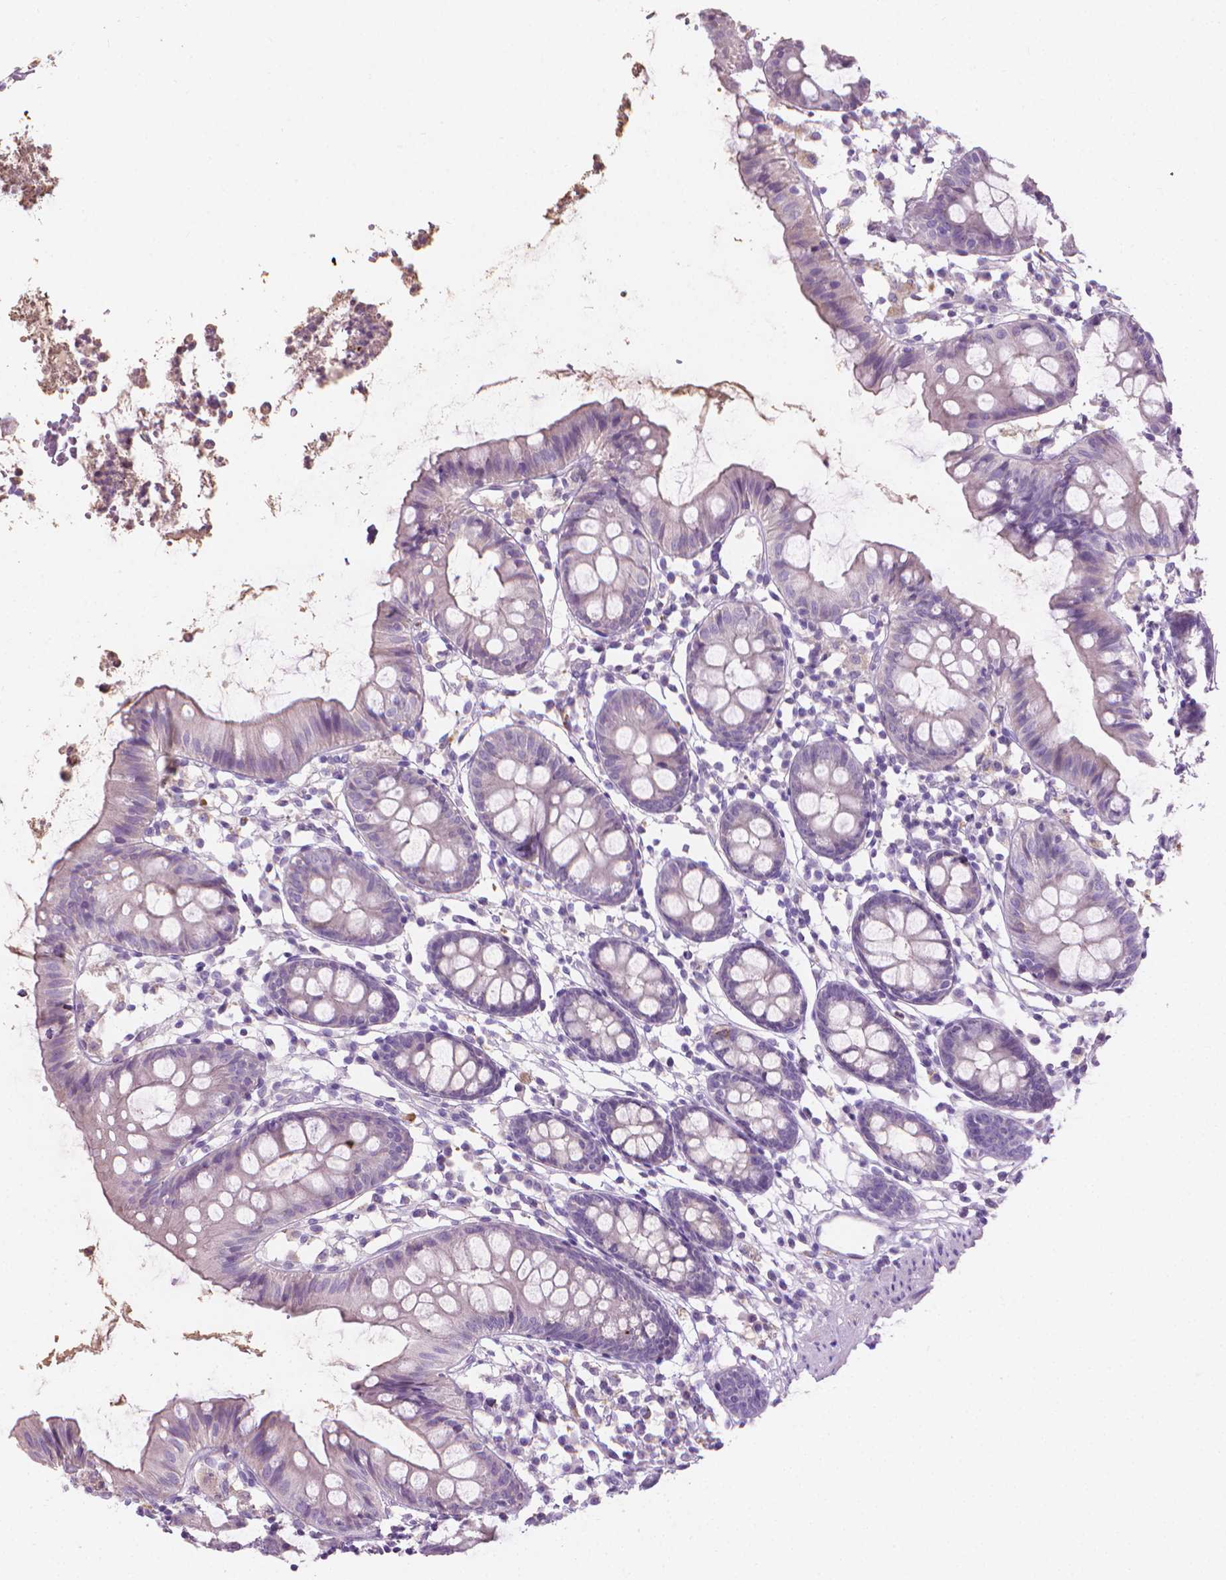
{"staining": {"intensity": "negative", "quantity": "none", "location": "none"}, "tissue": "colon", "cell_type": "Endothelial cells", "image_type": "normal", "snomed": [{"axis": "morphology", "description": "Normal tissue, NOS"}, {"axis": "topography", "description": "Colon"}], "caption": "DAB (3,3'-diaminobenzidine) immunohistochemical staining of unremarkable colon displays no significant positivity in endothelial cells. The staining was performed using DAB (3,3'-diaminobenzidine) to visualize the protein expression in brown, while the nuclei were stained in blue with hematoxylin (Magnification: 20x).", "gene": "CABCOCO1", "patient": {"sex": "female", "age": 84}}